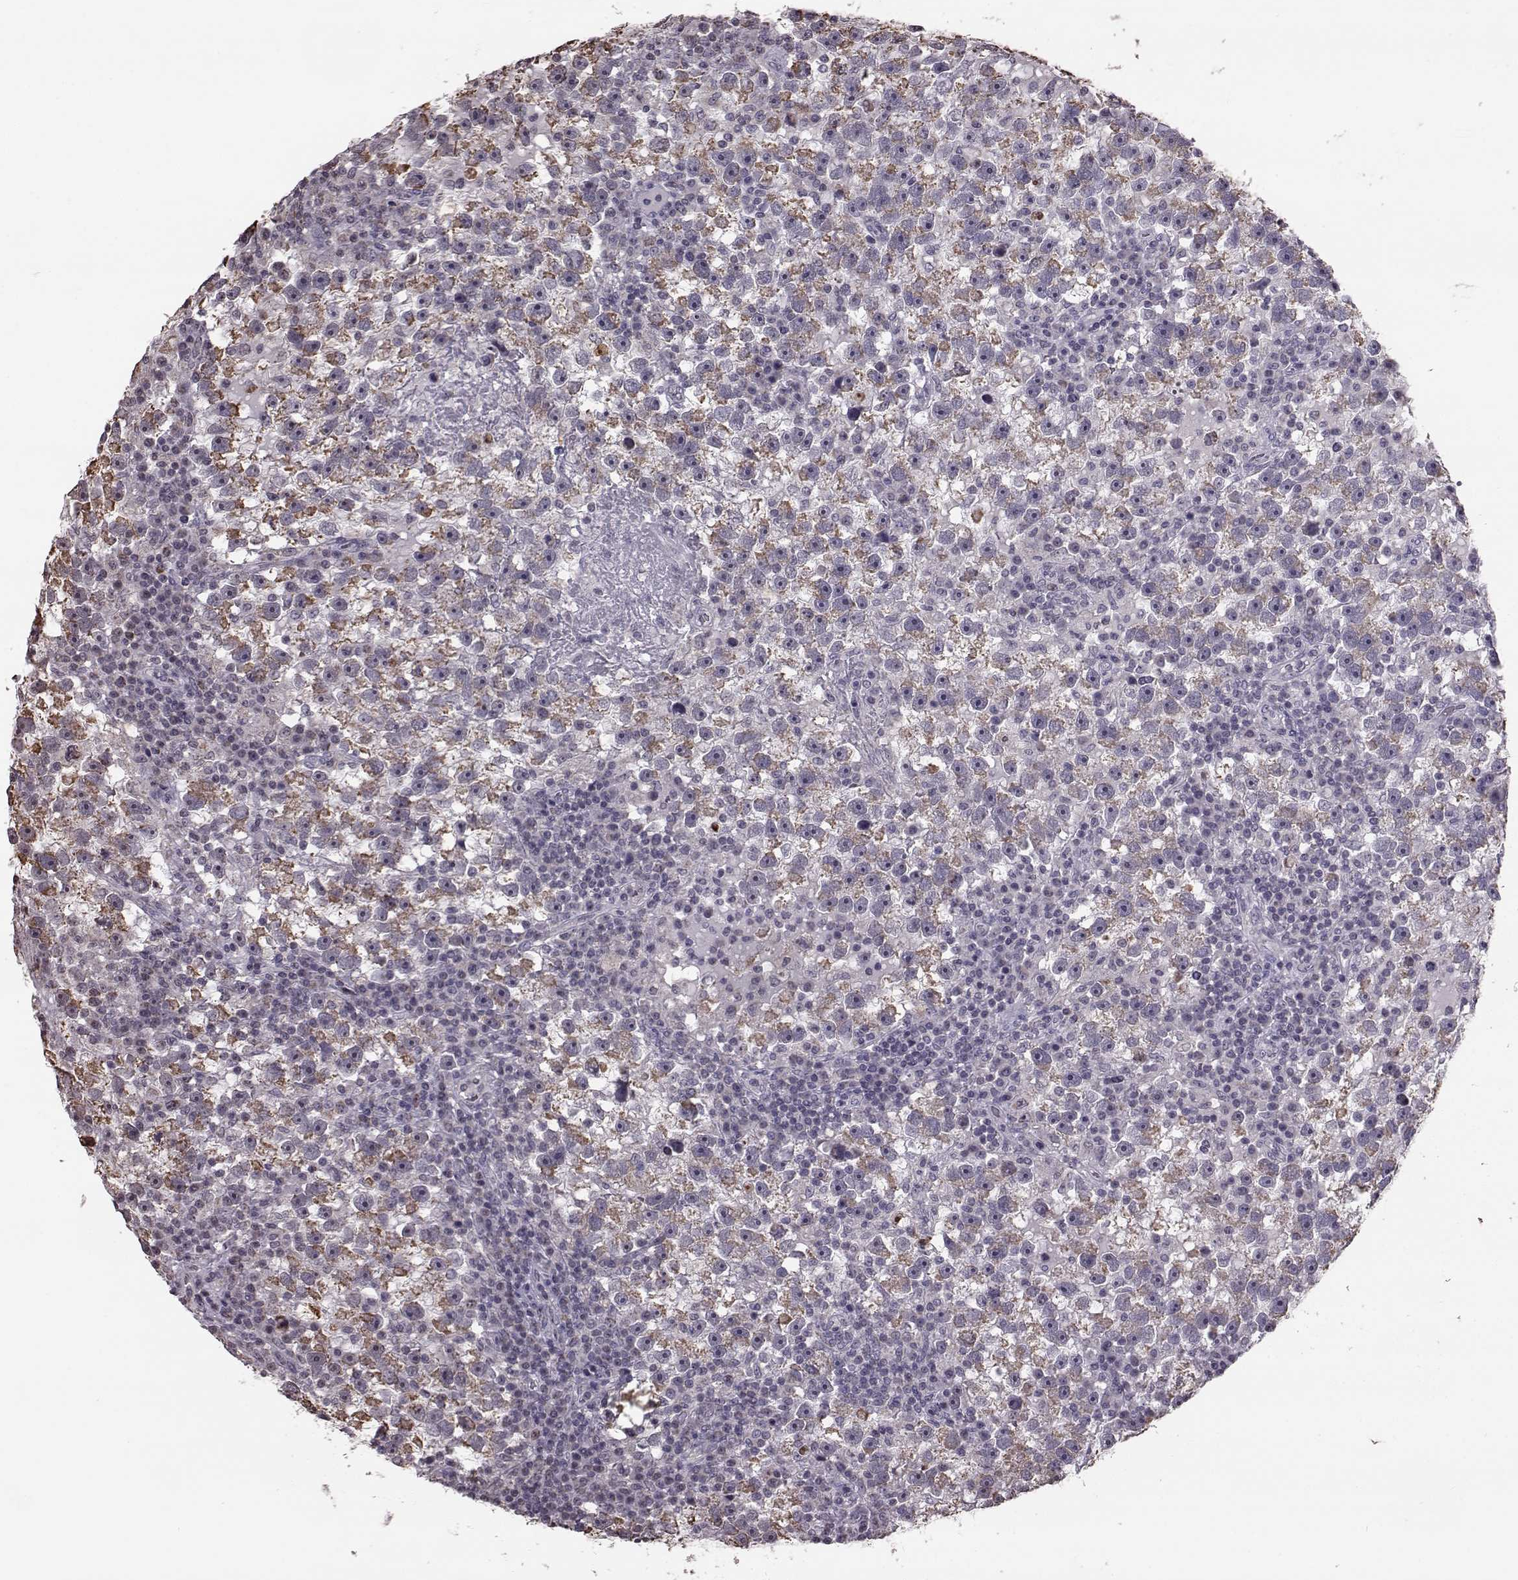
{"staining": {"intensity": "moderate", "quantity": "<25%", "location": "cytoplasmic/membranous"}, "tissue": "testis cancer", "cell_type": "Tumor cells", "image_type": "cancer", "snomed": [{"axis": "morphology", "description": "Seminoma, NOS"}, {"axis": "topography", "description": "Testis"}], "caption": "Testis cancer (seminoma) was stained to show a protein in brown. There is low levels of moderate cytoplasmic/membranous expression in approximately <25% of tumor cells.", "gene": "ALDH3A1", "patient": {"sex": "male", "age": 47}}